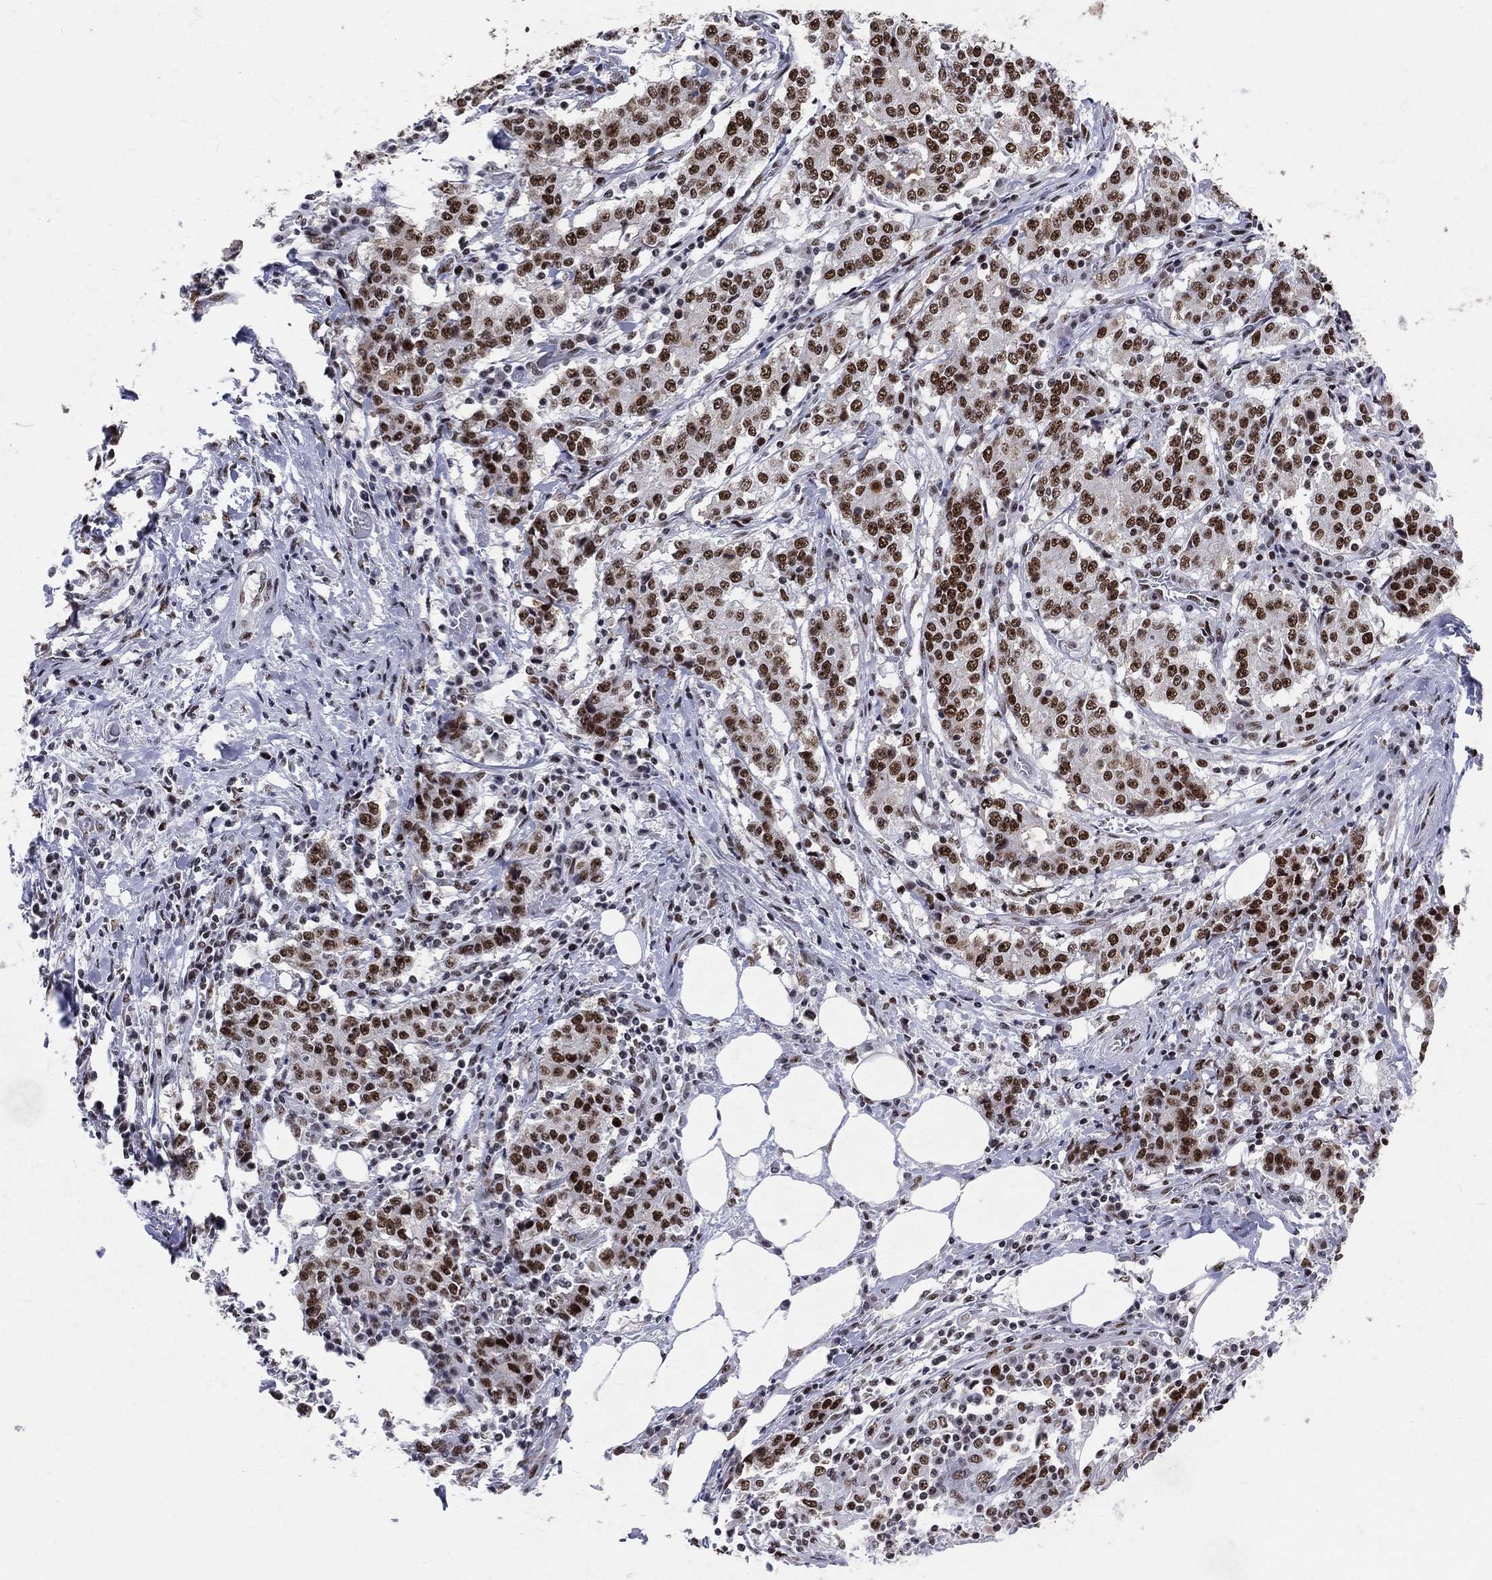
{"staining": {"intensity": "strong", "quantity": ">75%", "location": "nuclear"}, "tissue": "stomach cancer", "cell_type": "Tumor cells", "image_type": "cancer", "snomed": [{"axis": "morphology", "description": "Adenocarcinoma, NOS"}, {"axis": "topography", "description": "Stomach"}], "caption": "Stomach cancer (adenocarcinoma) stained for a protein (brown) shows strong nuclear positive expression in approximately >75% of tumor cells.", "gene": "CDK7", "patient": {"sex": "male", "age": 59}}